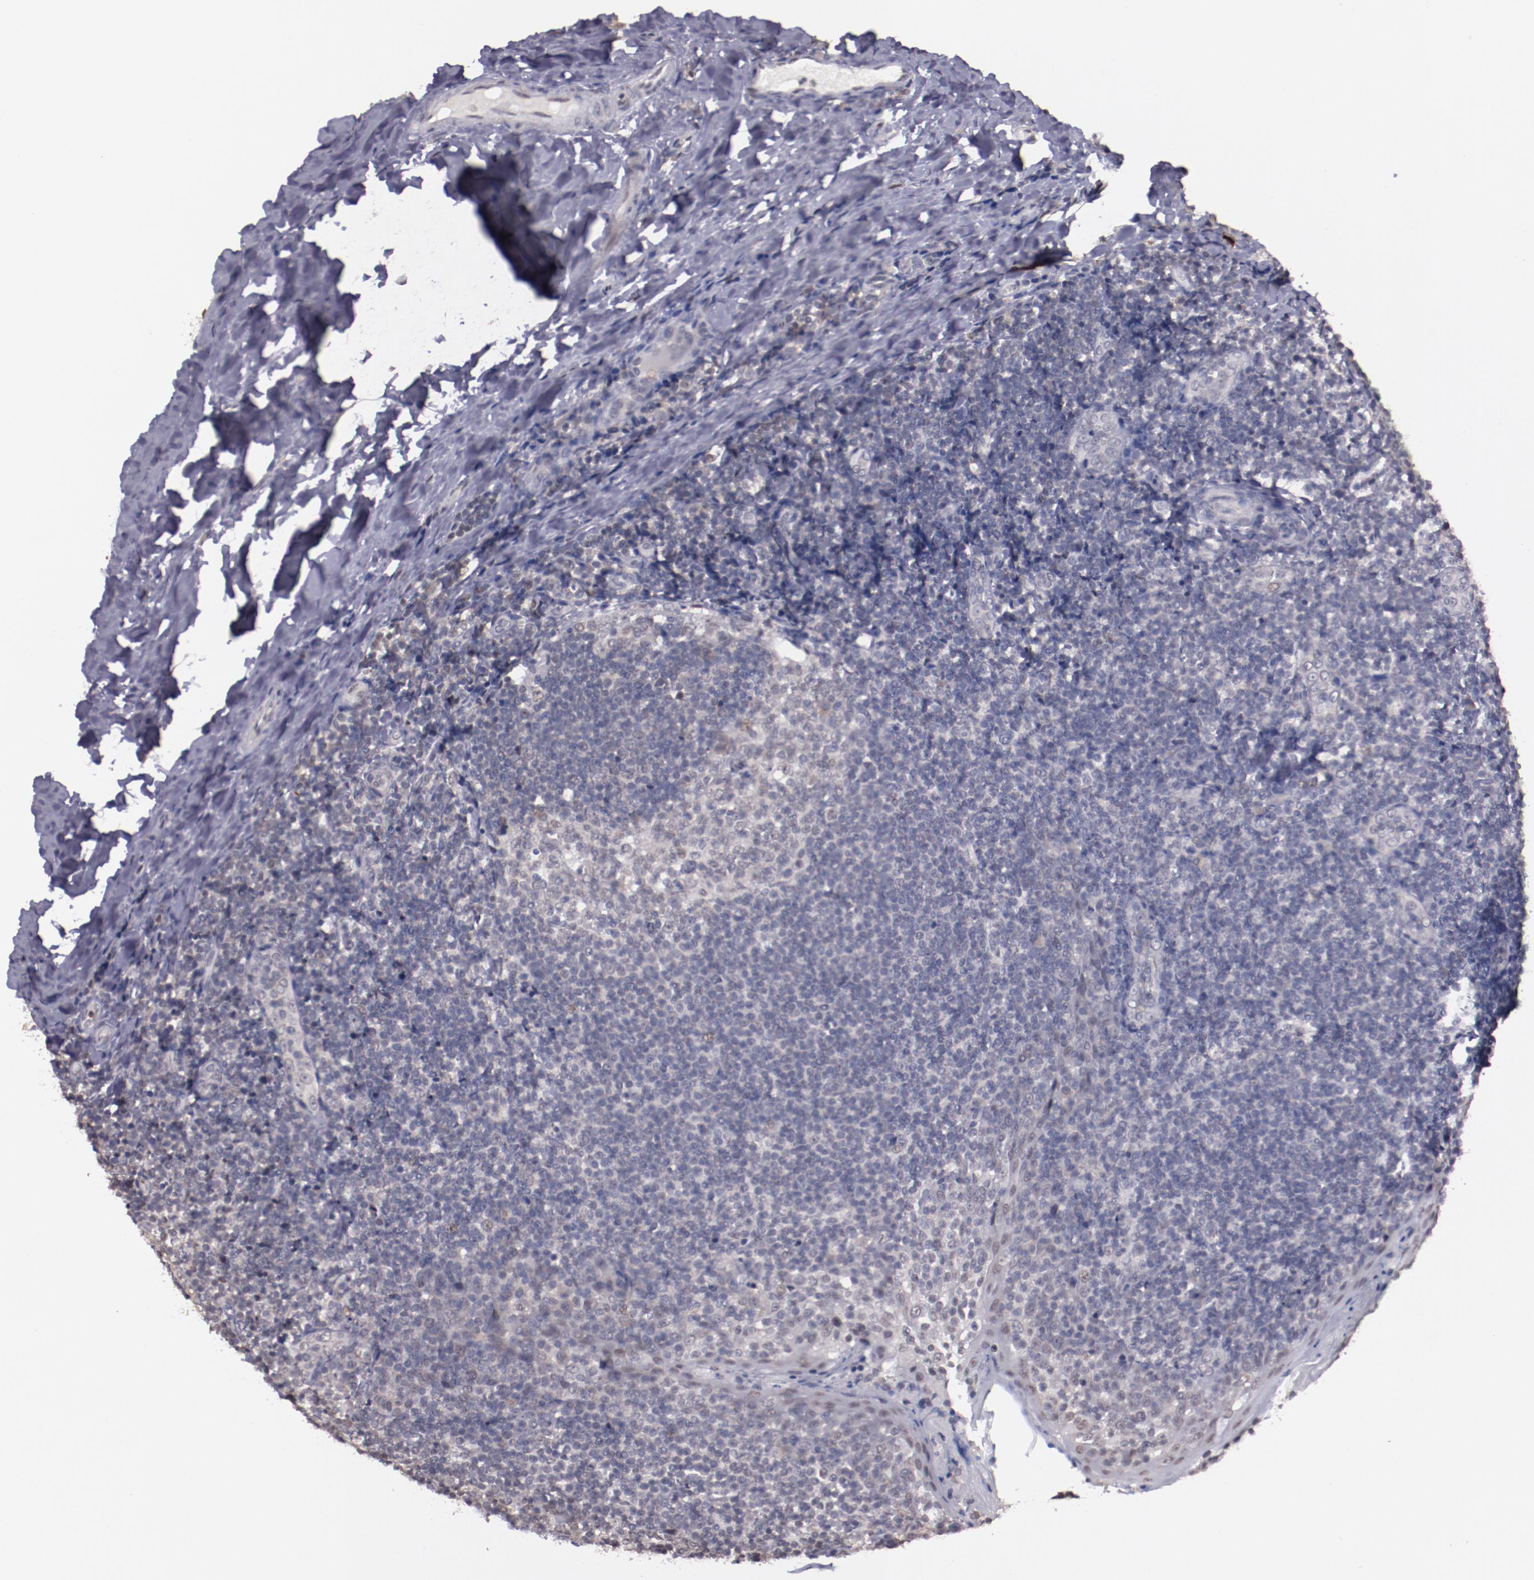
{"staining": {"intensity": "negative", "quantity": "none", "location": "none"}, "tissue": "tonsil", "cell_type": "Germinal center cells", "image_type": "normal", "snomed": [{"axis": "morphology", "description": "Normal tissue, NOS"}, {"axis": "topography", "description": "Tonsil"}], "caption": "Immunohistochemistry (IHC) of benign human tonsil displays no staining in germinal center cells. The staining is performed using DAB (3,3'-diaminobenzidine) brown chromogen with nuclei counter-stained in using hematoxylin.", "gene": "NRXN3", "patient": {"sex": "male", "age": 31}}